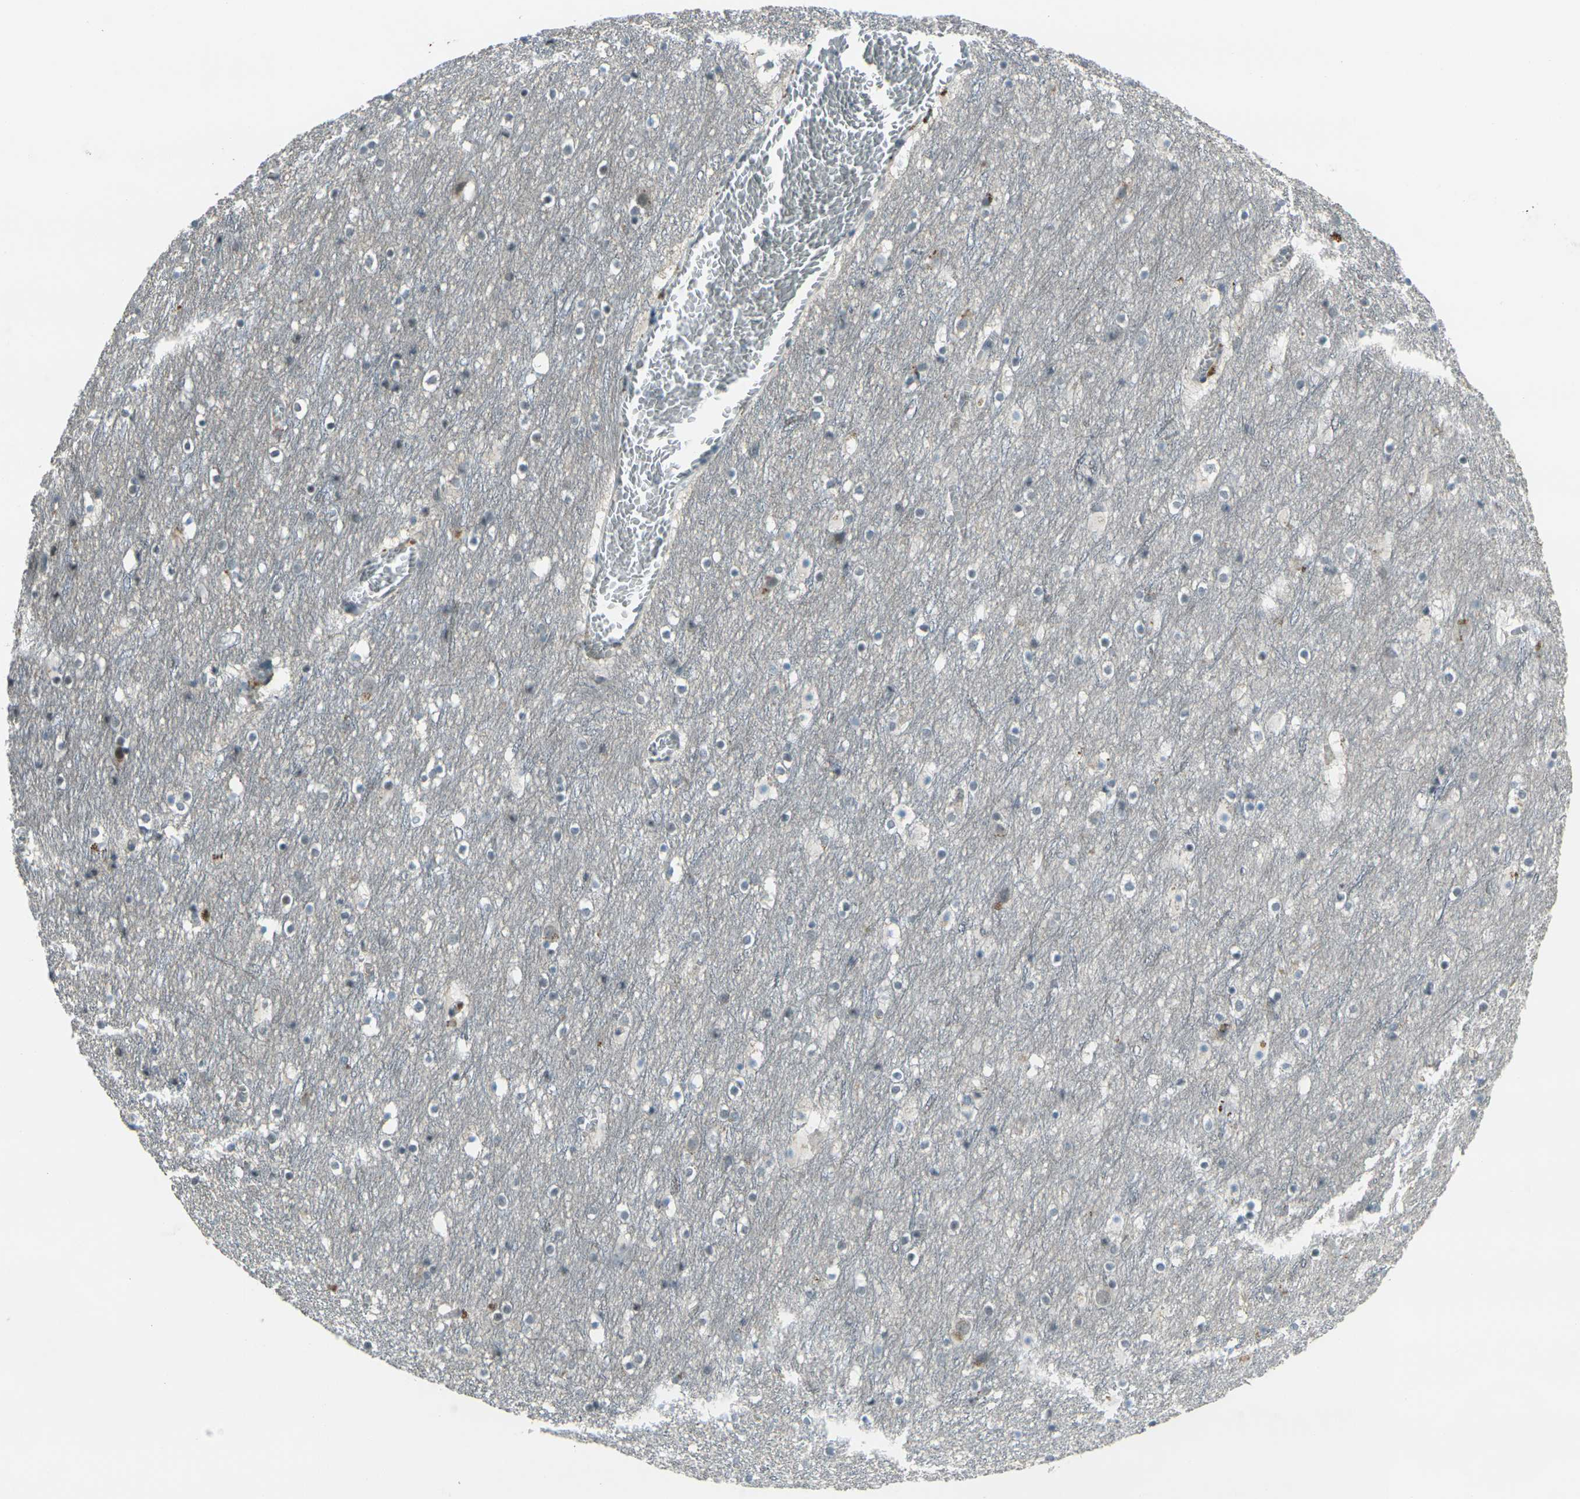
{"staining": {"intensity": "moderate", "quantity": "25%-75%", "location": "cytoplasmic/membranous,nuclear"}, "tissue": "cerebral cortex", "cell_type": "Endothelial cells", "image_type": "normal", "snomed": [{"axis": "morphology", "description": "Normal tissue, NOS"}, {"axis": "topography", "description": "Cerebral cortex"}], "caption": "Moderate cytoplasmic/membranous,nuclear positivity is identified in about 25%-75% of endothelial cells in normal cerebral cortex.", "gene": "GPR19", "patient": {"sex": "male", "age": 45}}